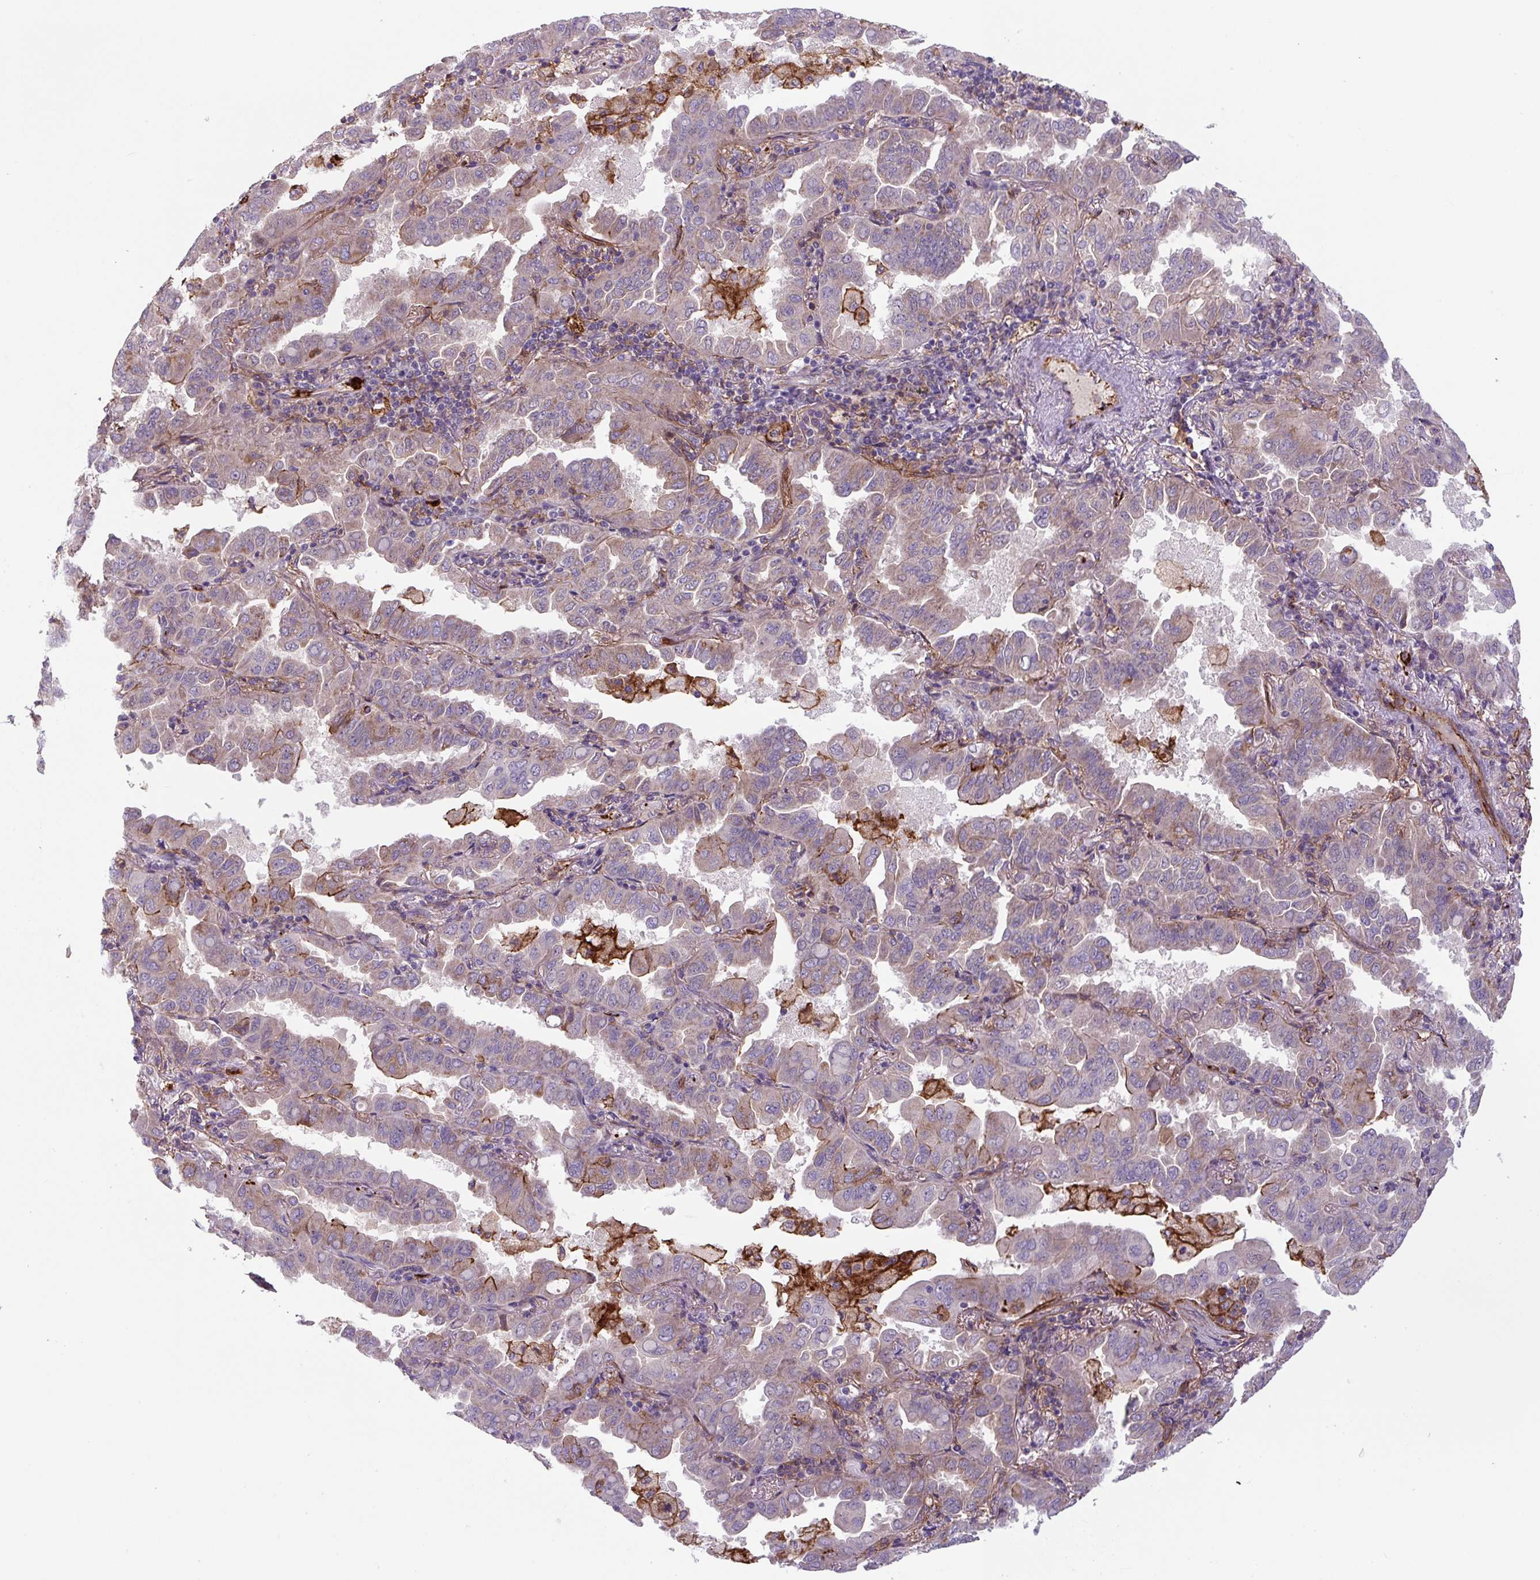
{"staining": {"intensity": "weak", "quantity": "<25%", "location": "cytoplasmic/membranous"}, "tissue": "lung cancer", "cell_type": "Tumor cells", "image_type": "cancer", "snomed": [{"axis": "morphology", "description": "Adenocarcinoma, NOS"}, {"axis": "topography", "description": "Lung"}], "caption": "This is an immunohistochemistry (IHC) histopathology image of lung cancer (adenocarcinoma). There is no positivity in tumor cells.", "gene": "DHFR2", "patient": {"sex": "male", "age": 64}}